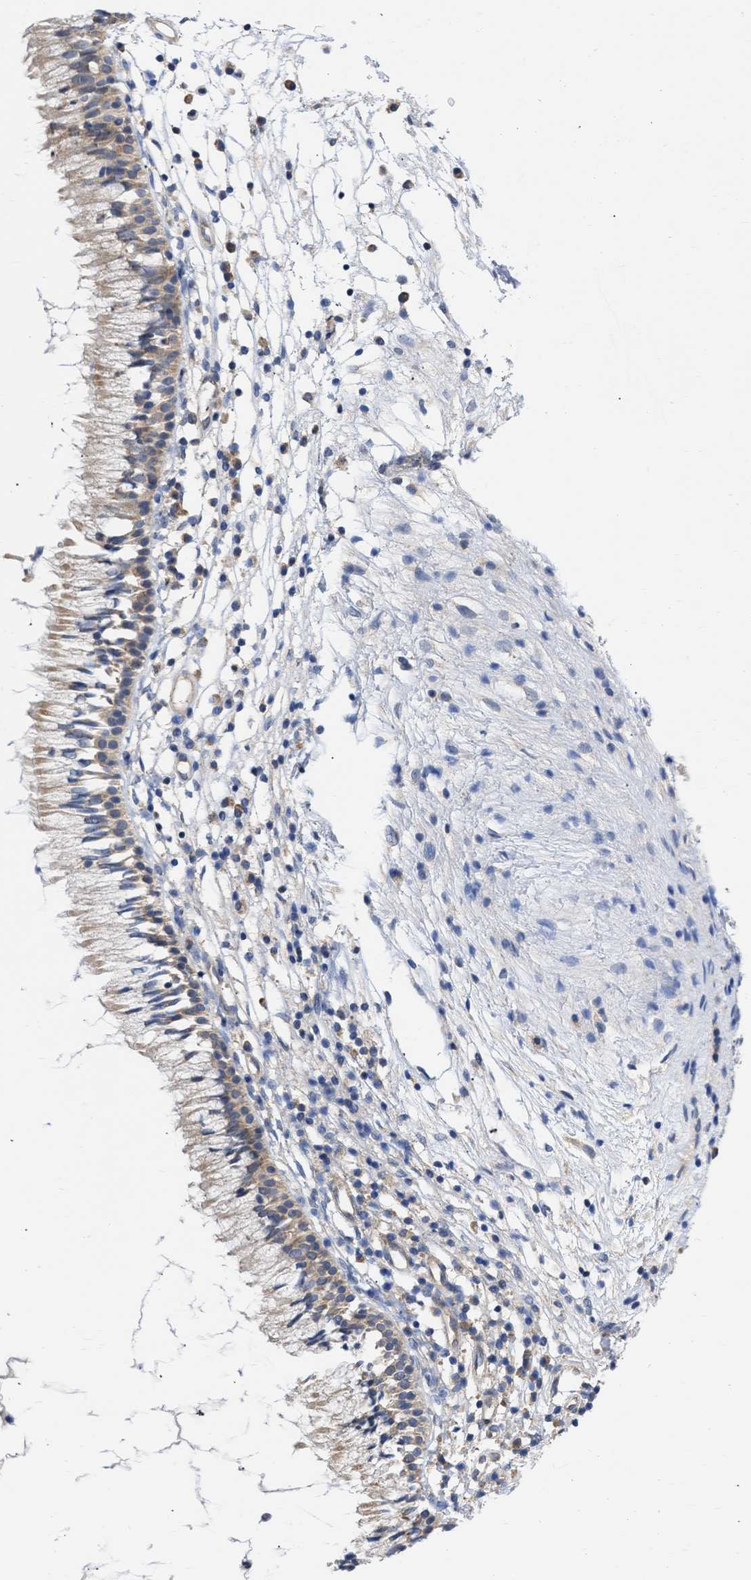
{"staining": {"intensity": "weak", "quantity": ">75%", "location": "cytoplasmic/membranous"}, "tissue": "nasopharynx", "cell_type": "Respiratory epithelial cells", "image_type": "normal", "snomed": [{"axis": "morphology", "description": "Normal tissue, NOS"}, {"axis": "topography", "description": "Nasopharynx"}], "caption": "This is a photomicrograph of IHC staining of benign nasopharynx, which shows weak expression in the cytoplasmic/membranous of respiratory epithelial cells.", "gene": "MAP2K3", "patient": {"sex": "male", "age": 21}}